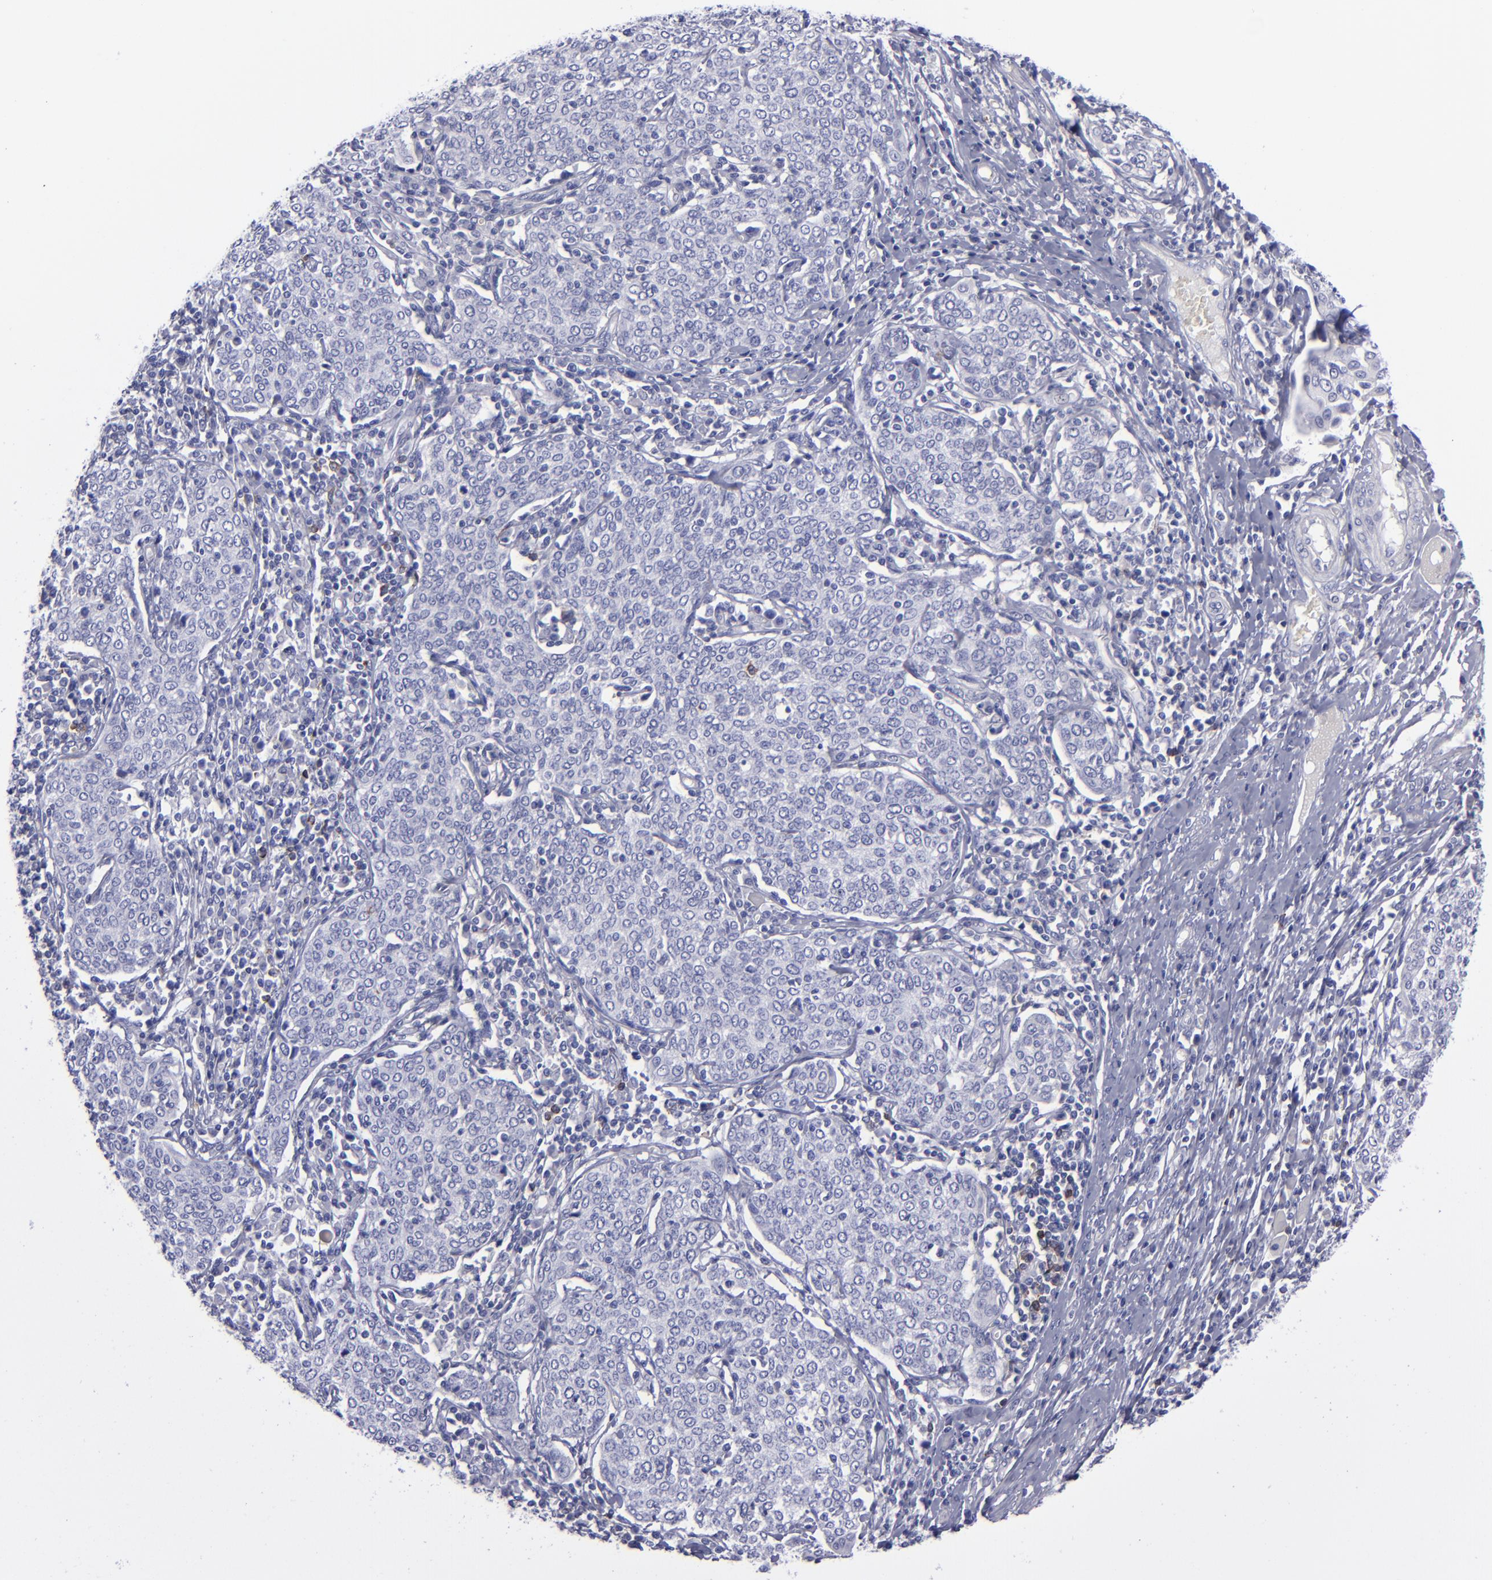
{"staining": {"intensity": "negative", "quantity": "none", "location": "none"}, "tissue": "cervical cancer", "cell_type": "Tumor cells", "image_type": "cancer", "snomed": [{"axis": "morphology", "description": "Squamous cell carcinoma, NOS"}, {"axis": "topography", "description": "Cervix"}], "caption": "DAB (3,3'-diaminobenzidine) immunohistochemical staining of human cervical squamous cell carcinoma displays no significant expression in tumor cells.", "gene": "CD22", "patient": {"sex": "female", "age": 40}}